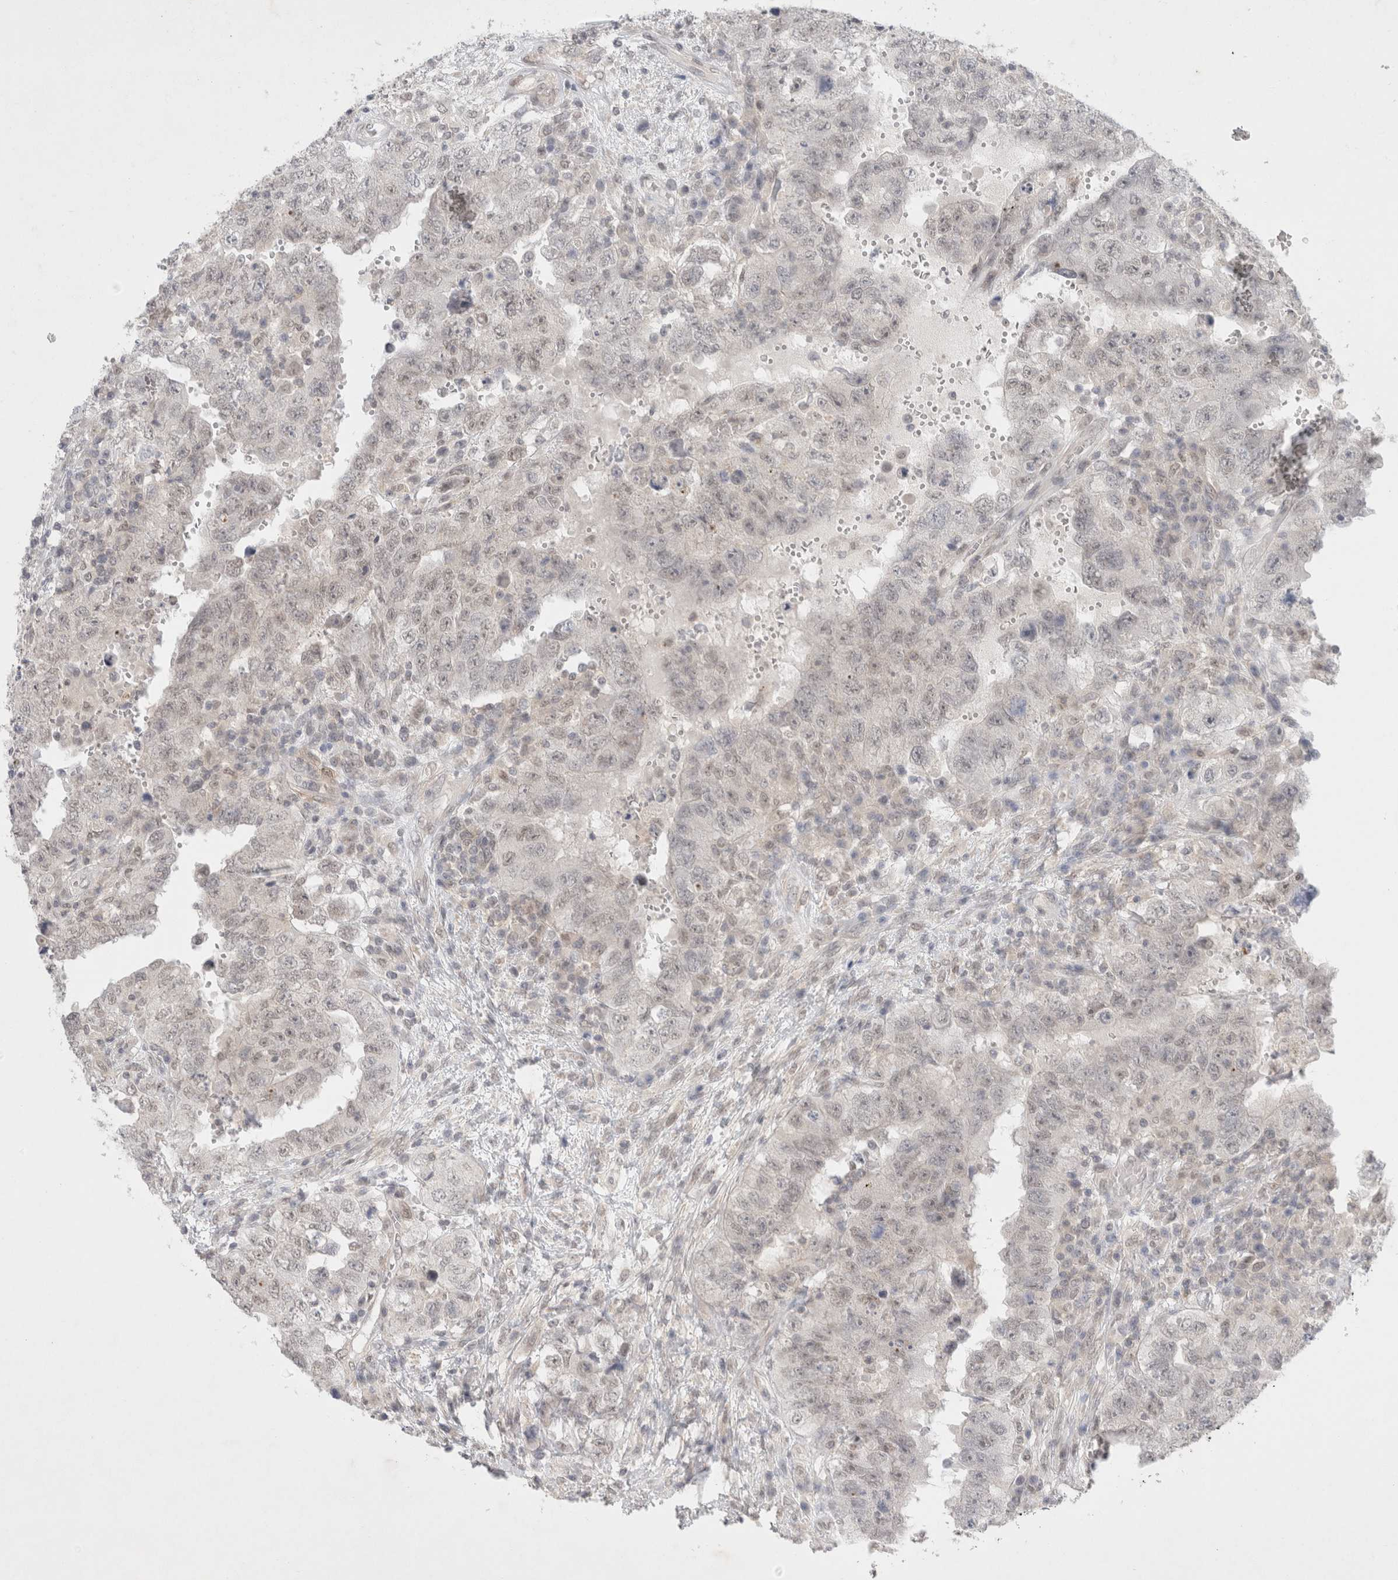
{"staining": {"intensity": "weak", "quantity": "<25%", "location": "nuclear"}, "tissue": "testis cancer", "cell_type": "Tumor cells", "image_type": "cancer", "snomed": [{"axis": "morphology", "description": "Carcinoma, Embryonal, NOS"}, {"axis": "topography", "description": "Testis"}], "caption": "The micrograph reveals no significant staining in tumor cells of testis cancer.", "gene": "FBXO42", "patient": {"sex": "male", "age": 26}}